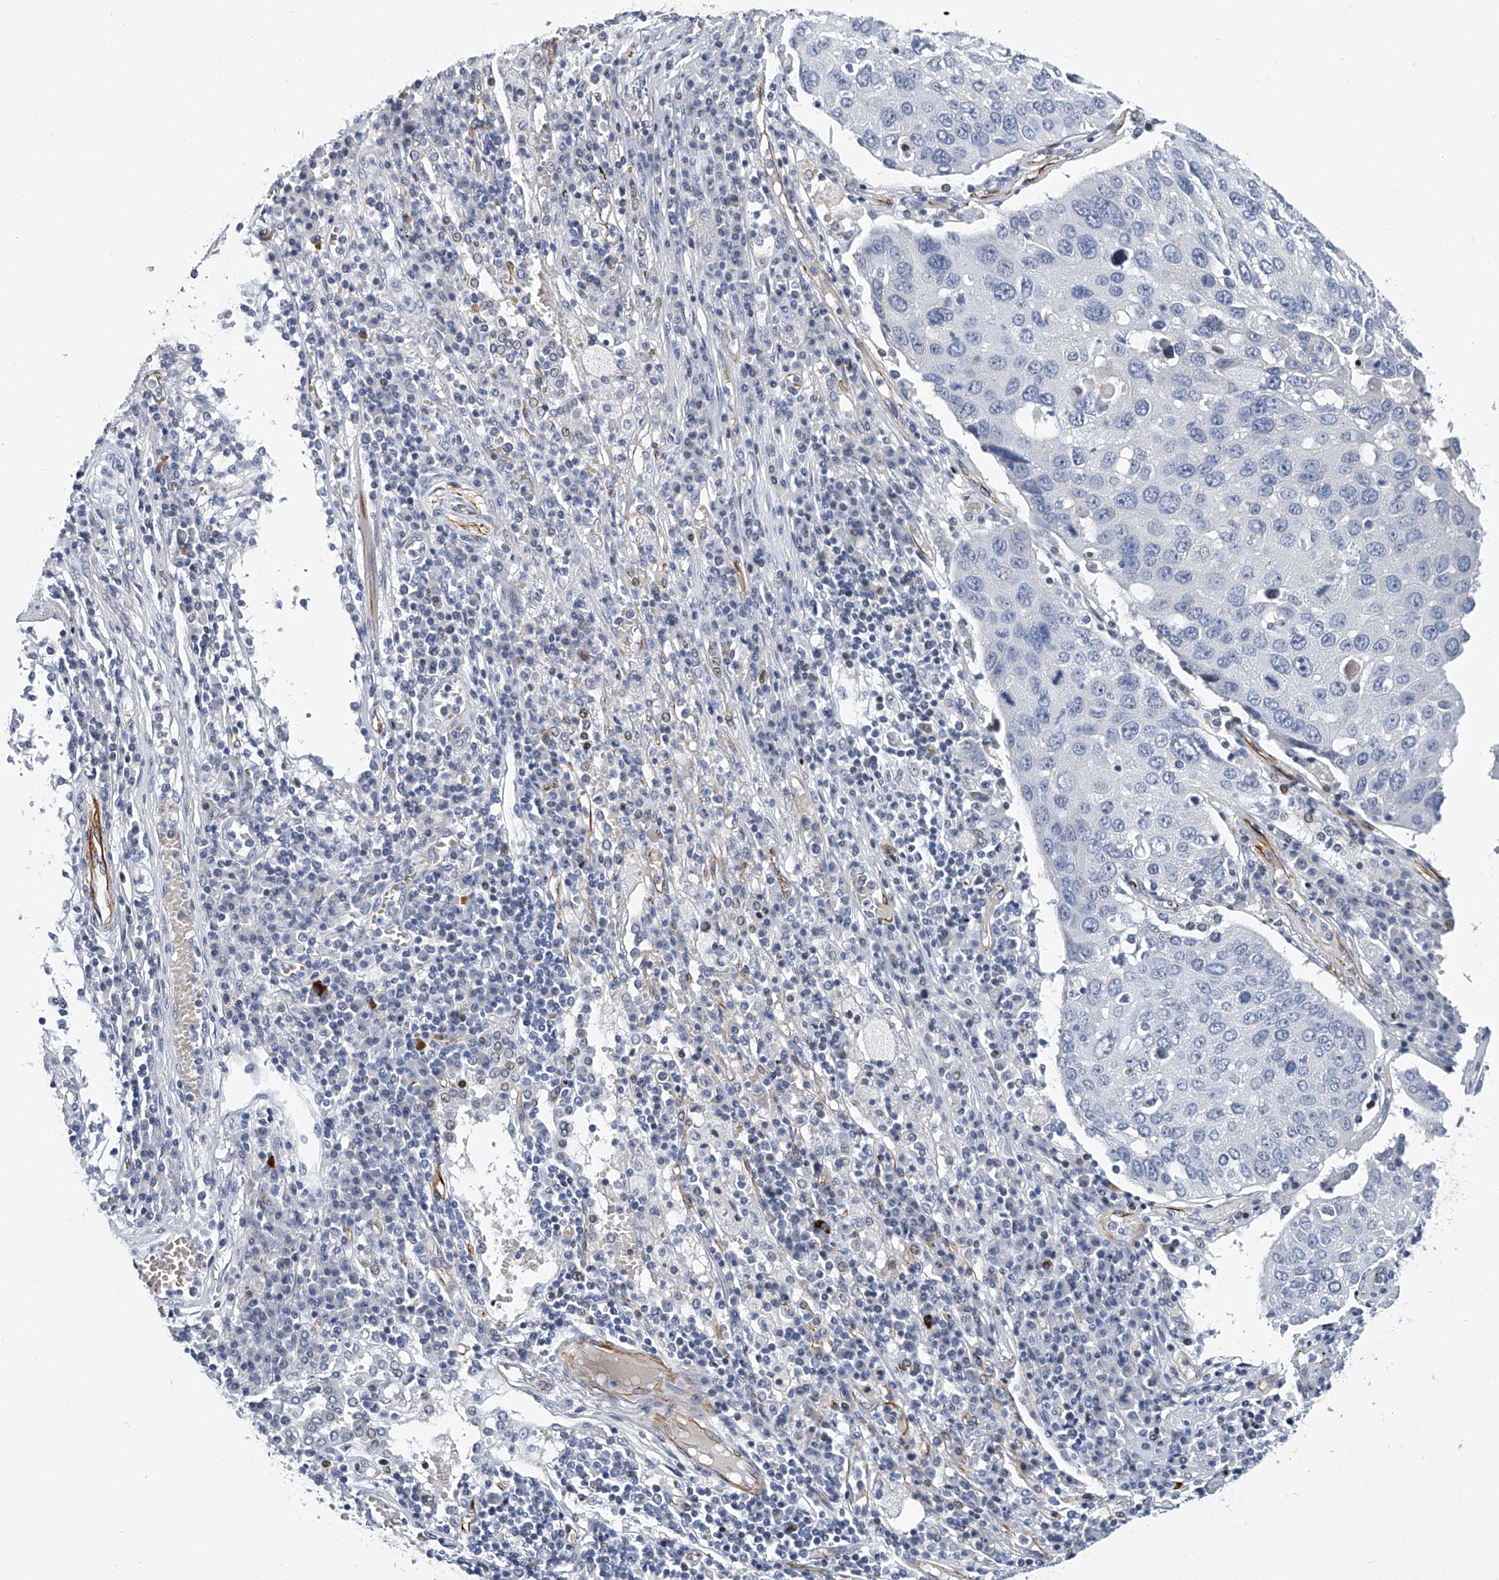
{"staining": {"intensity": "negative", "quantity": "none", "location": "none"}, "tissue": "lung cancer", "cell_type": "Tumor cells", "image_type": "cancer", "snomed": [{"axis": "morphology", "description": "Squamous cell carcinoma, NOS"}, {"axis": "topography", "description": "Lung"}], "caption": "The IHC photomicrograph has no significant staining in tumor cells of lung cancer tissue.", "gene": "KIRREL1", "patient": {"sex": "male", "age": 65}}